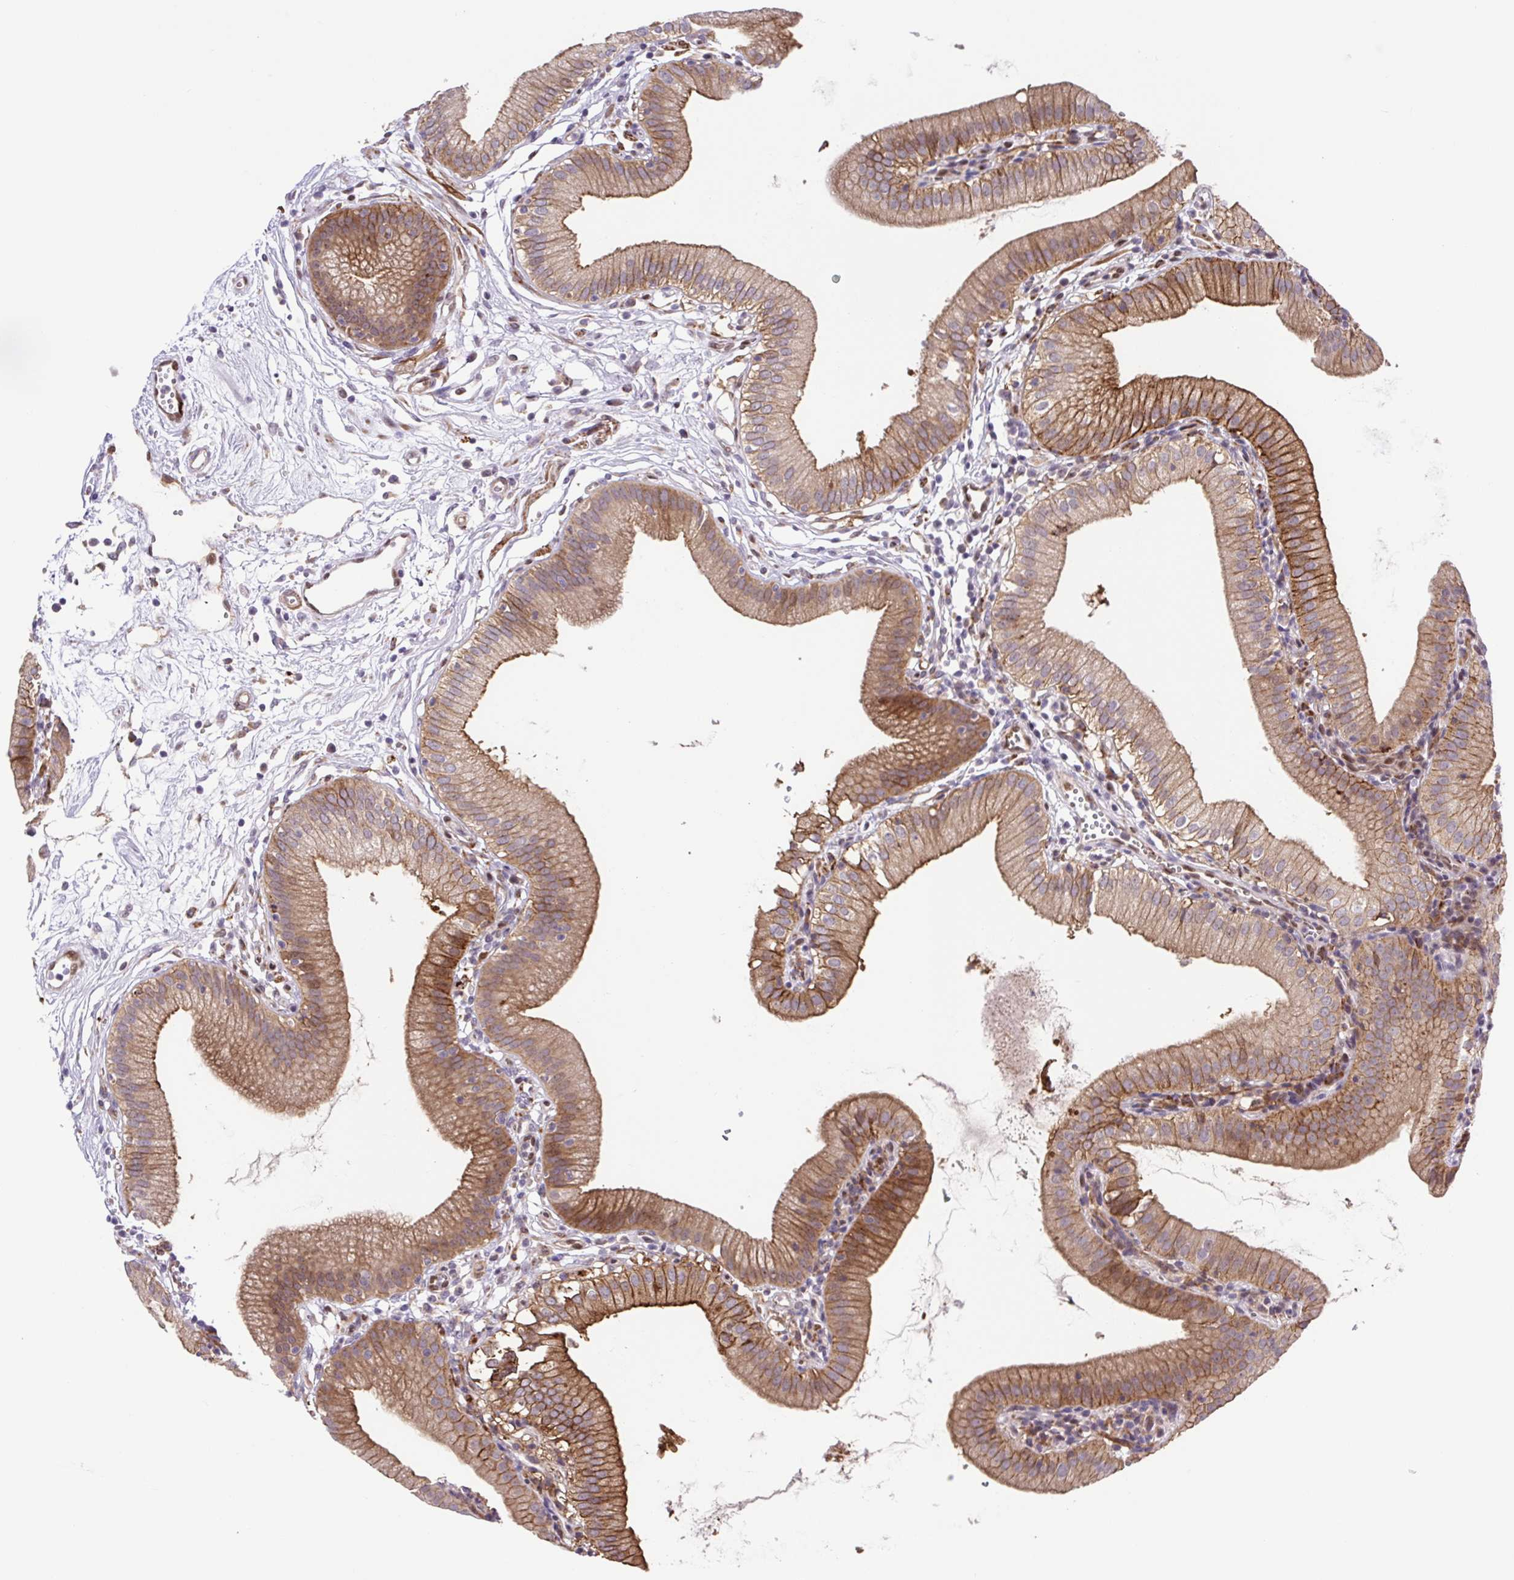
{"staining": {"intensity": "strong", "quantity": ">75%", "location": "cytoplasmic/membranous"}, "tissue": "gallbladder", "cell_type": "Glandular cells", "image_type": "normal", "snomed": [{"axis": "morphology", "description": "Normal tissue, NOS"}, {"axis": "topography", "description": "Gallbladder"}], "caption": "Glandular cells display high levels of strong cytoplasmic/membranous positivity in about >75% of cells in unremarkable human gallbladder. (Brightfield microscopy of DAB IHC at high magnification).", "gene": "ERG", "patient": {"sex": "female", "age": 65}}